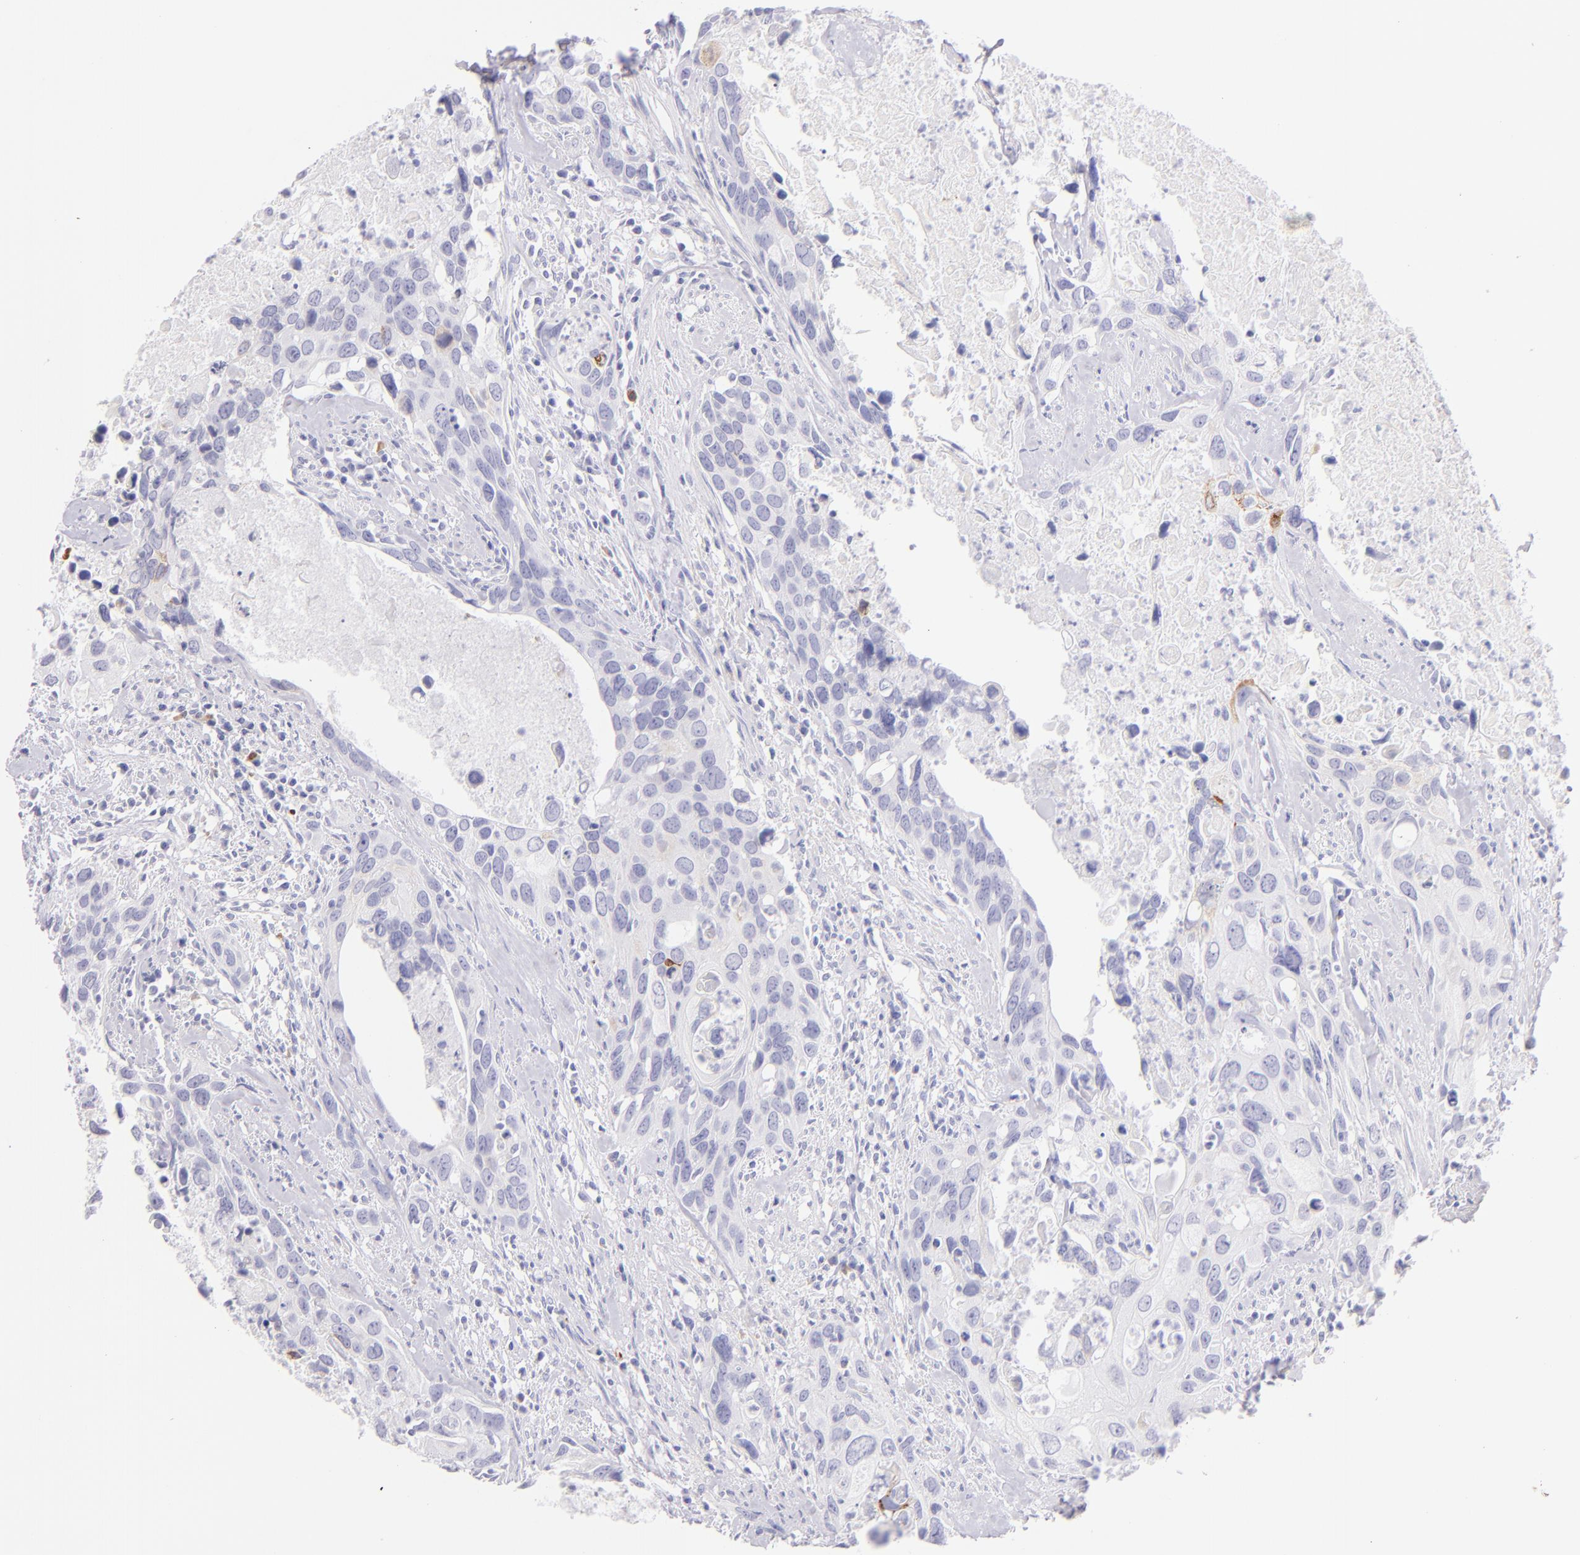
{"staining": {"intensity": "negative", "quantity": "none", "location": "none"}, "tissue": "urothelial cancer", "cell_type": "Tumor cells", "image_type": "cancer", "snomed": [{"axis": "morphology", "description": "Urothelial carcinoma, High grade"}, {"axis": "topography", "description": "Urinary bladder"}], "caption": "A high-resolution histopathology image shows immunohistochemistry (IHC) staining of urothelial carcinoma (high-grade), which demonstrates no significant staining in tumor cells.", "gene": "SDC1", "patient": {"sex": "male", "age": 71}}